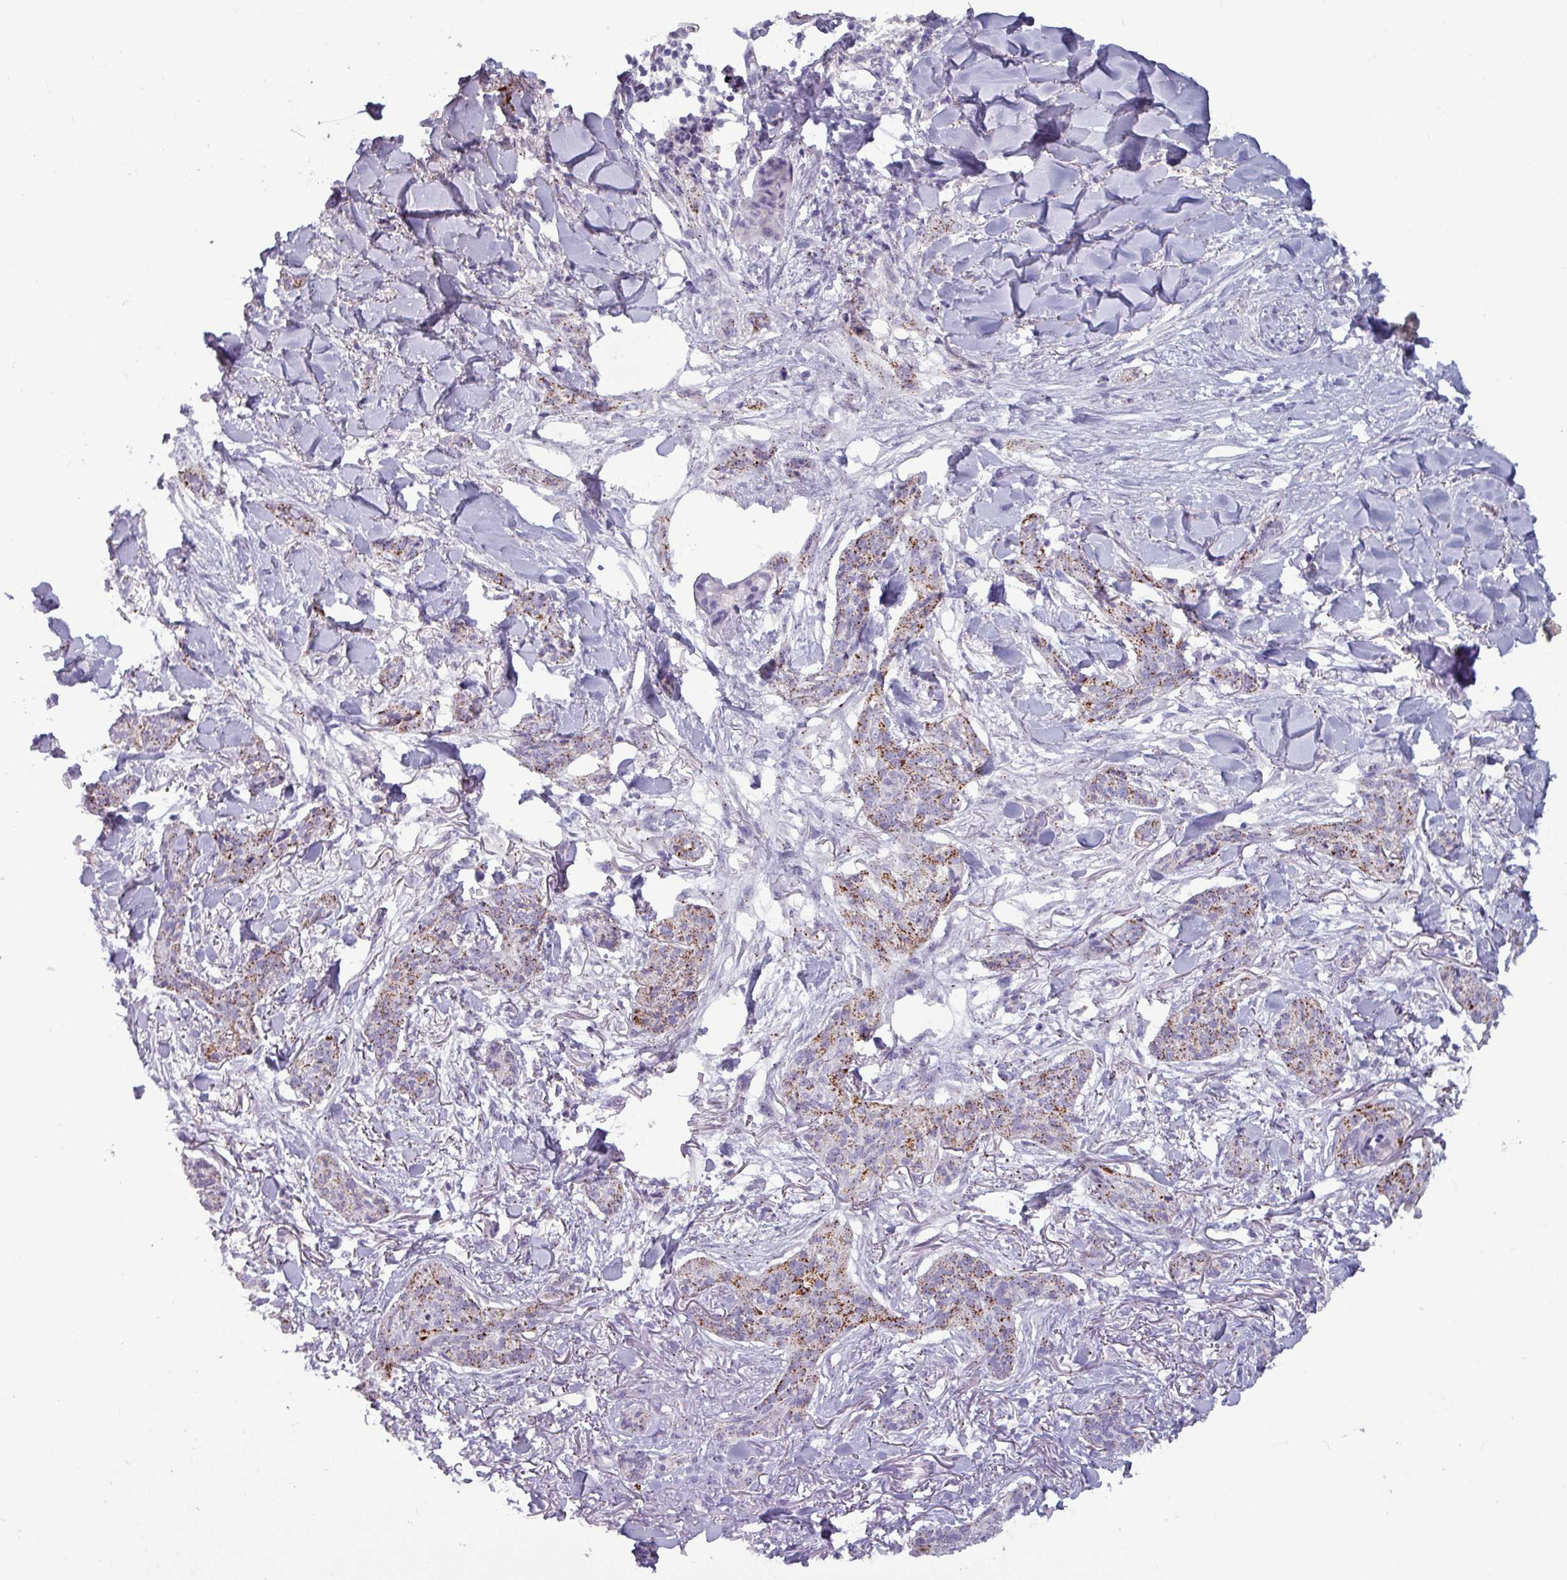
{"staining": {"intensity": "moderate", "quantity": ">75%", "location": "cytoplasmic/membranous"}, "tissue": "skin cancer", "cell_type": "Tumor cells", "image_type": "cancer", "snomed": [{"axis": "morphology", "description": "Basal cell carcinoma"}, {"axis": "topography", "description": "Skin"}], "caption": "A brown stain shows moderate cytoplasmic/membranous staining of a protein in skin basal cell carcinoma tumor cells.", "gene": "PLIN2", "patient": {"sex": "male", "age": 52}}